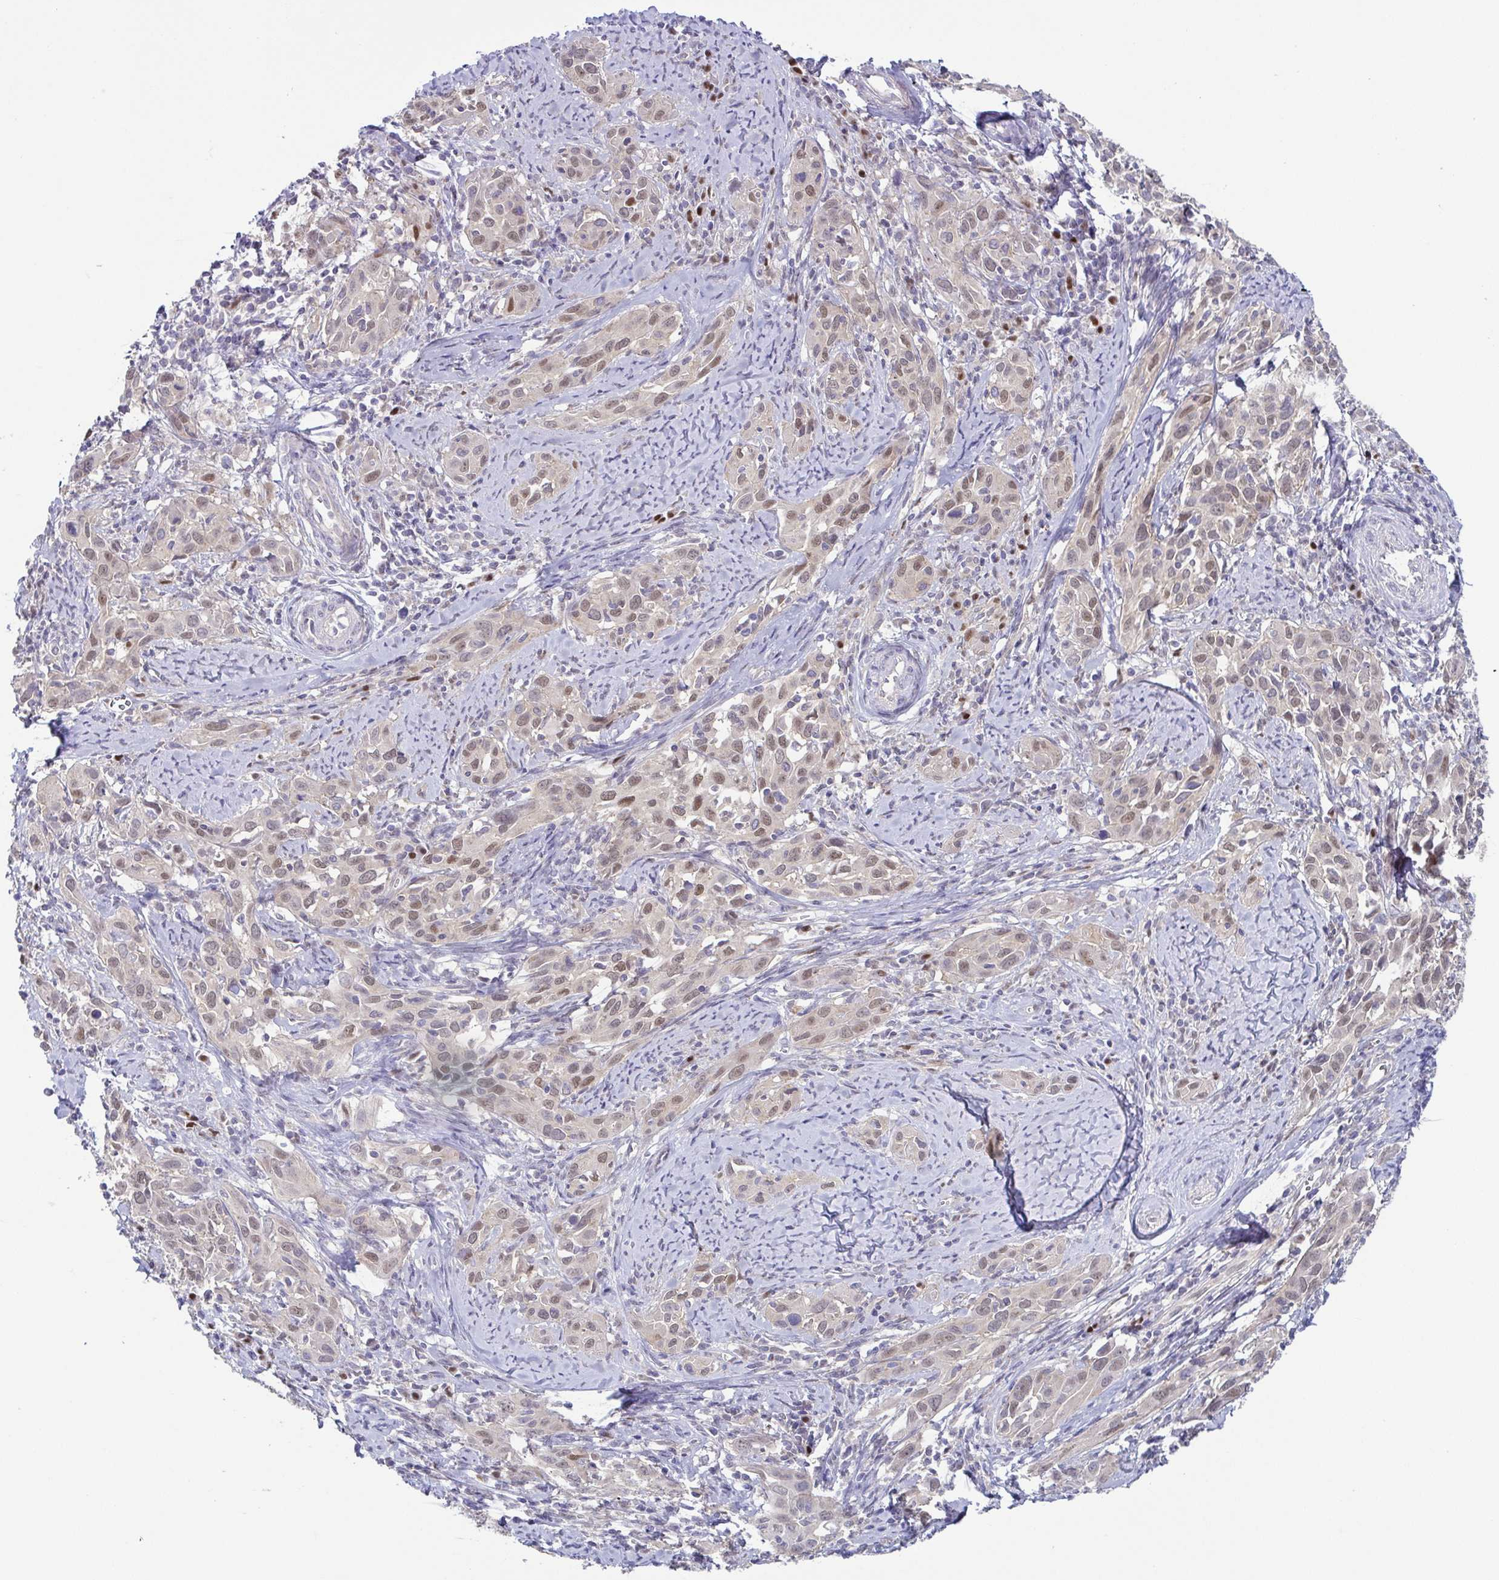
{"staining": {"intensity": "weak", "quantity": "25%-75%", "location": "nuclear"}, "tissue": "cervical cancer", "cell_type": "Tumor cells", "image_type": "cancer", "snomed": [{"axis": "morphology", "description": "Squamous cell carcinoma, NOS"}, {"axis": "topography", "description": "Cervix"}], "caption": "The photomicrograph exhibits immunohistochemical staining of cervical squamous cell carcinoma. There is weak nuclear positivity is seen in approximately 25%-75% of tumor cells.", "gene": "UBE2Q1", "patient": {"sex": "female", "age": 51}}